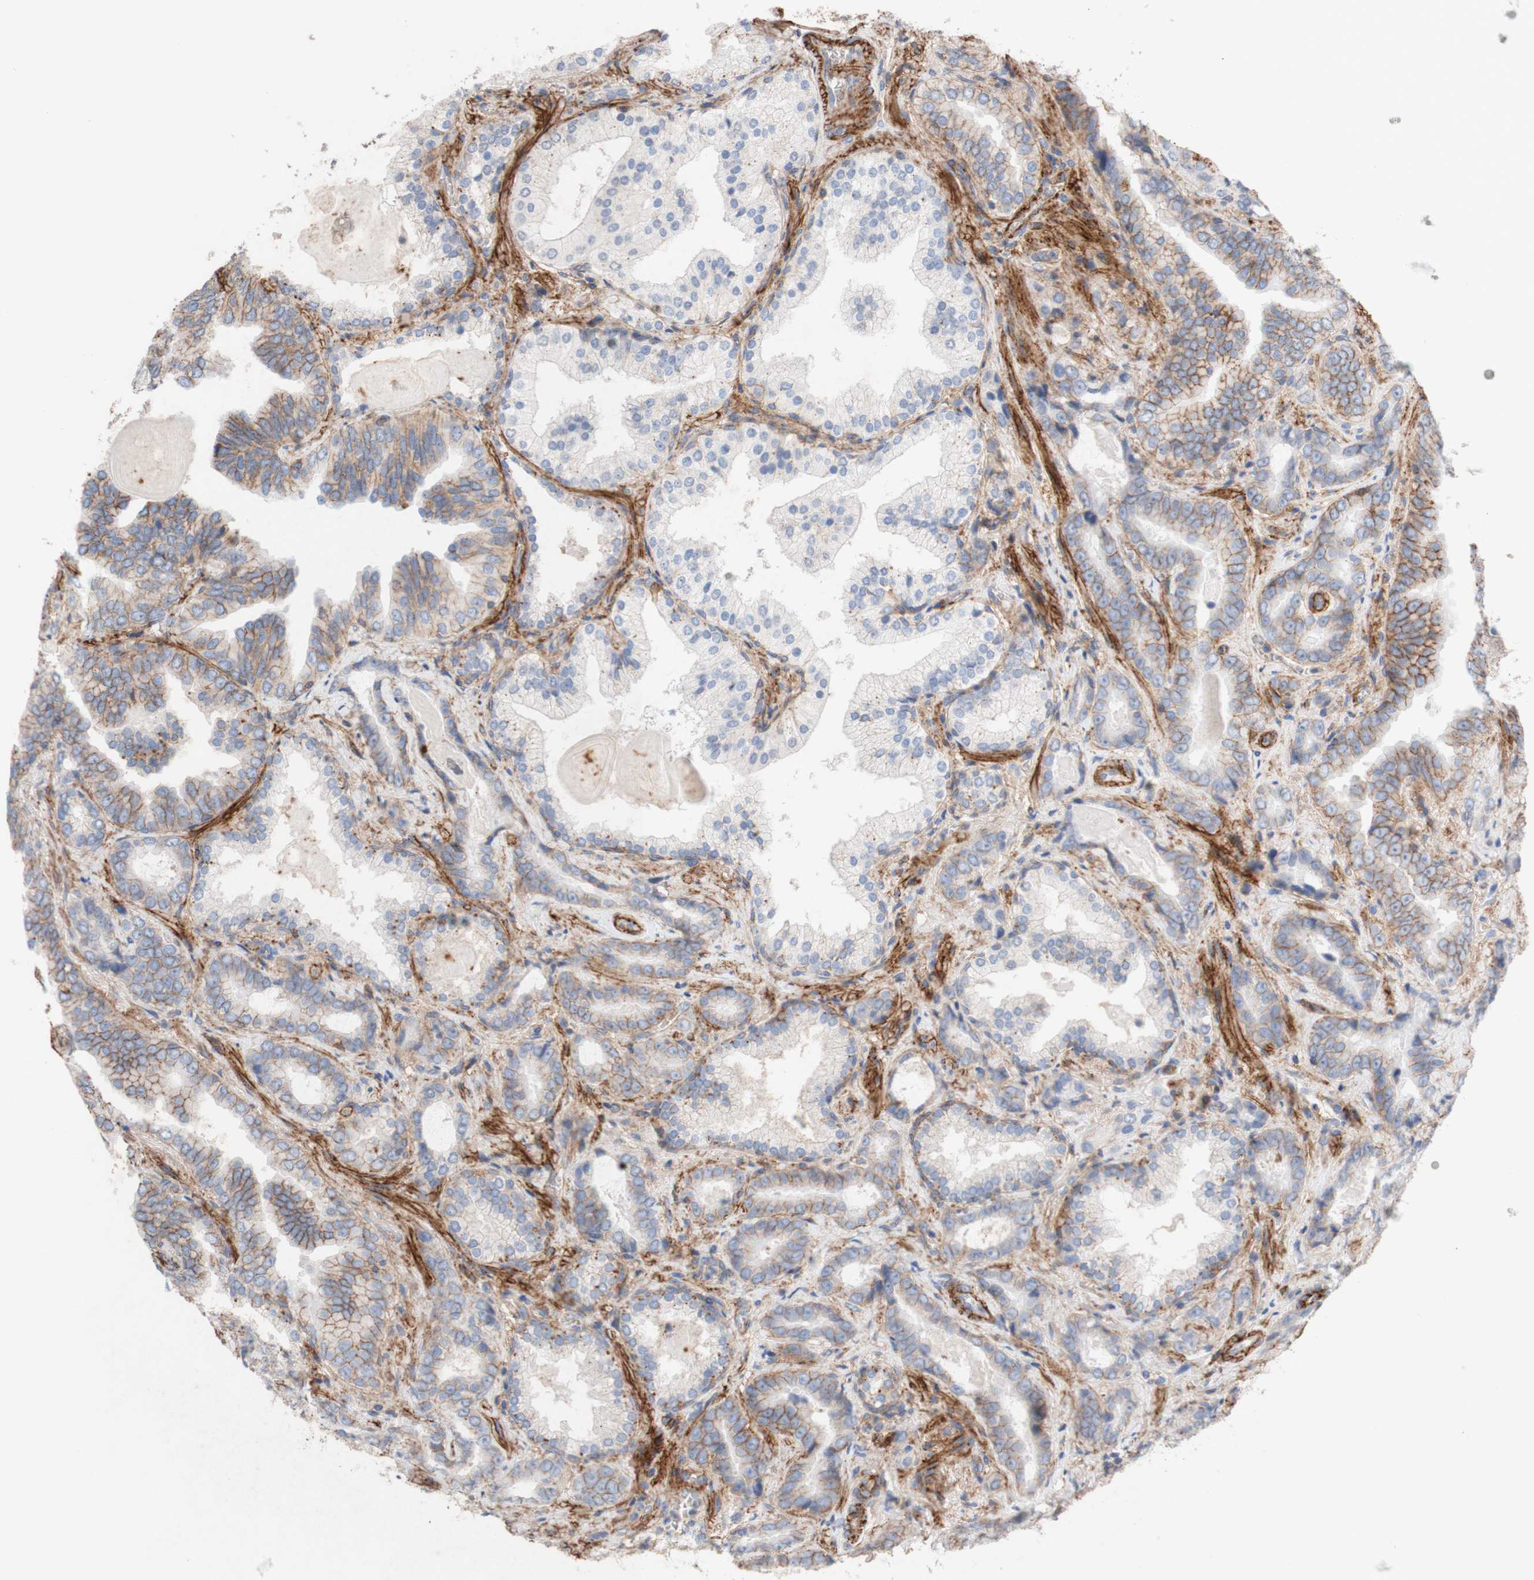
{"staining": {"intensity": "strong", "quantity": "<25%", "location": "cytoplasmic/membranous"}, "tissue": "prostate cancer", "cell_type": "Tumor cells", "image_type": "cancer", "snomed": [{"axis": "morphology", "description": "Adenocarcinoma, Low grade"}, {"axis": "topography", "description": "Prostate"}], "caption": "A brown stain shows strong cytoplasmic/membranous staining of a protein in human prostate cancer tumor cells. Using DAB (brown) and hematoxylin (blue) stains, captured at high magnification using brightfield microscopy.", "gene": "ATP2A3", "patient": {"sex": "male", "age": 60}}